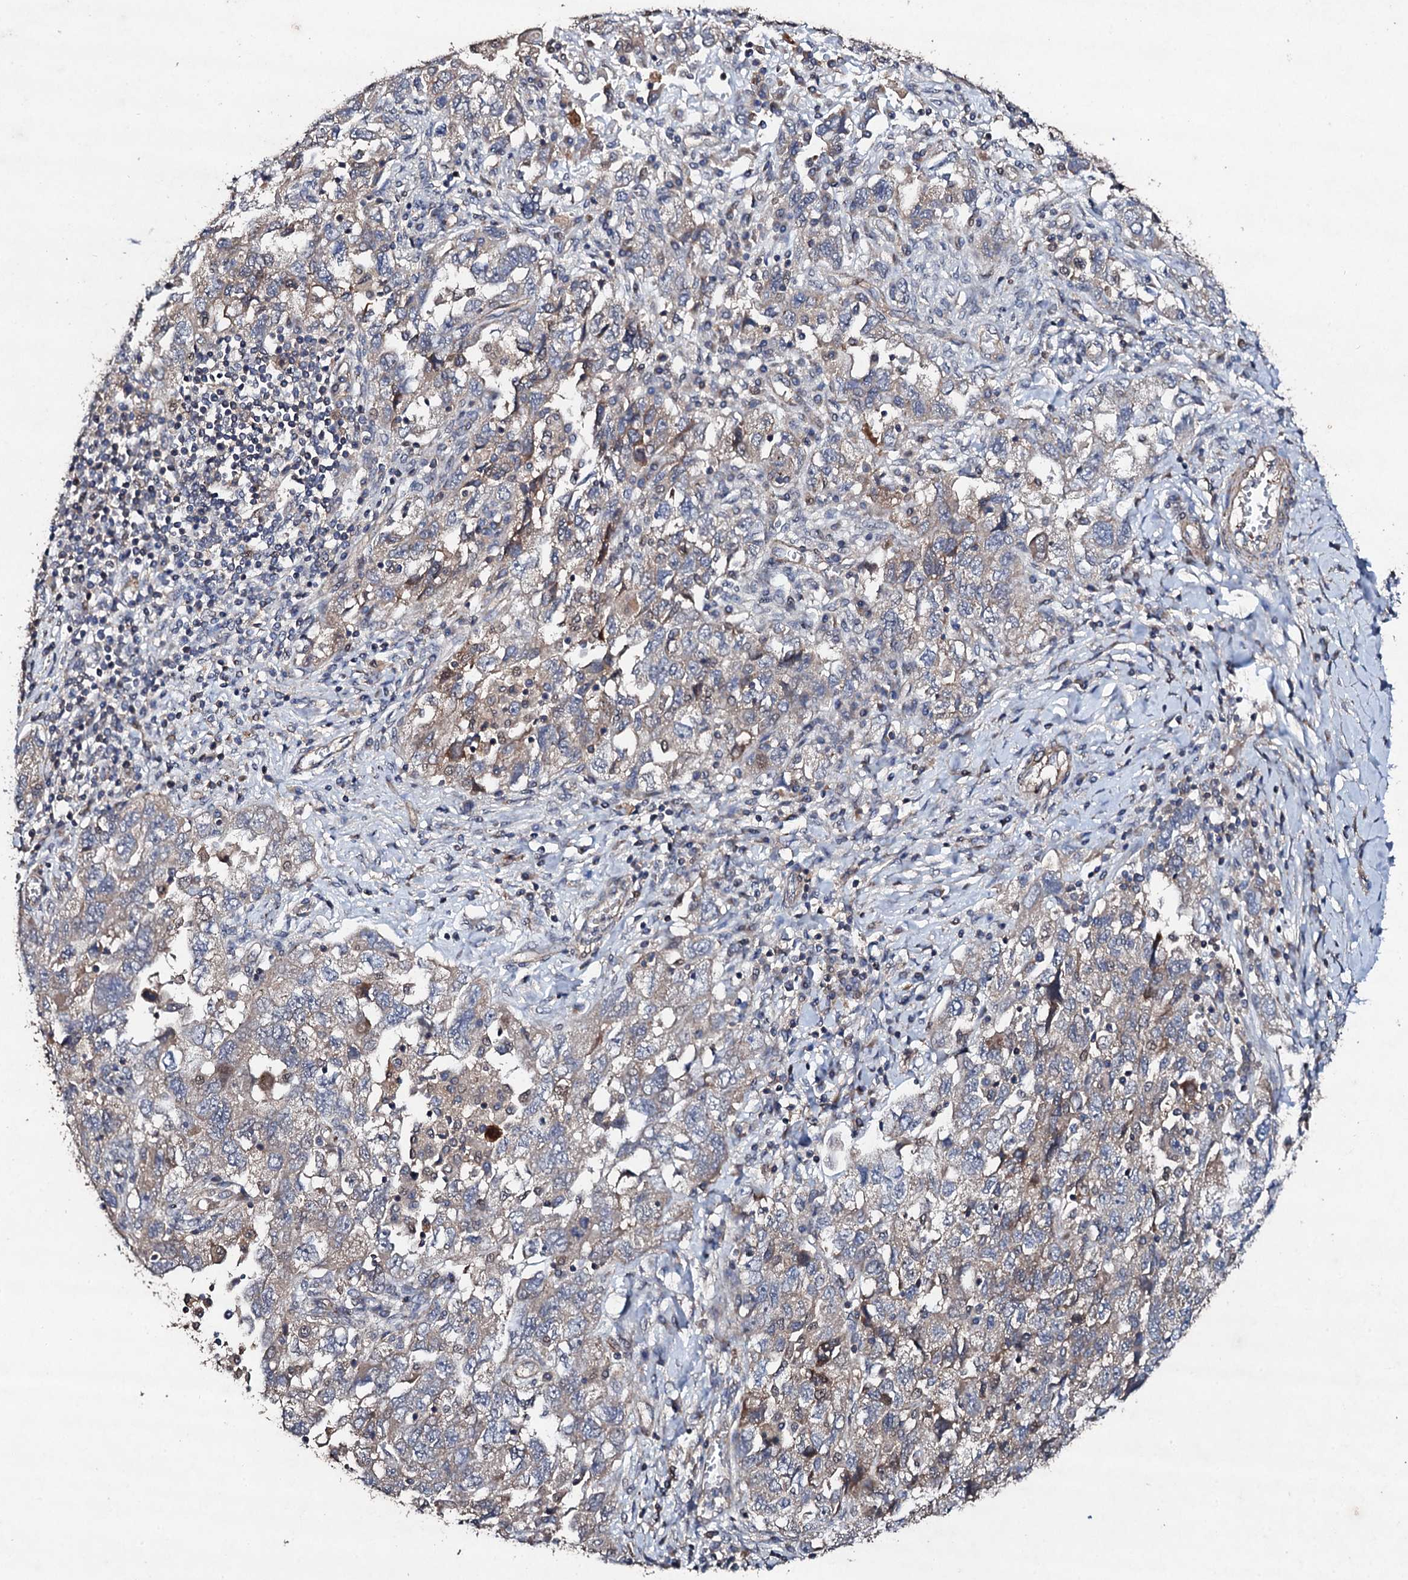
{"staining": {"intensity": "weak", "quantity": "25%-75%", "location": "cytoplasmic/membranous"}, "tissue": "ovarian cancer", "cell_type": "Tumor cells", "image_type": "cancer", "snomed": [{"axis": "morphology", "description": "Carcinoma, NOS"}, {"axis": "morphology", "description": "Cystadenocarcinoma, serous, NOS"}, {"axis": "topography", "description": "Ovary"}], "caption": "Ovarian cancer (serous cystadenocarcinoma) stained for a protein displays weak cytoplasmic/membranous positivity in tumor cells.", "gene": "MOCOS", "patient": {"sex": "female", "age": 69}}